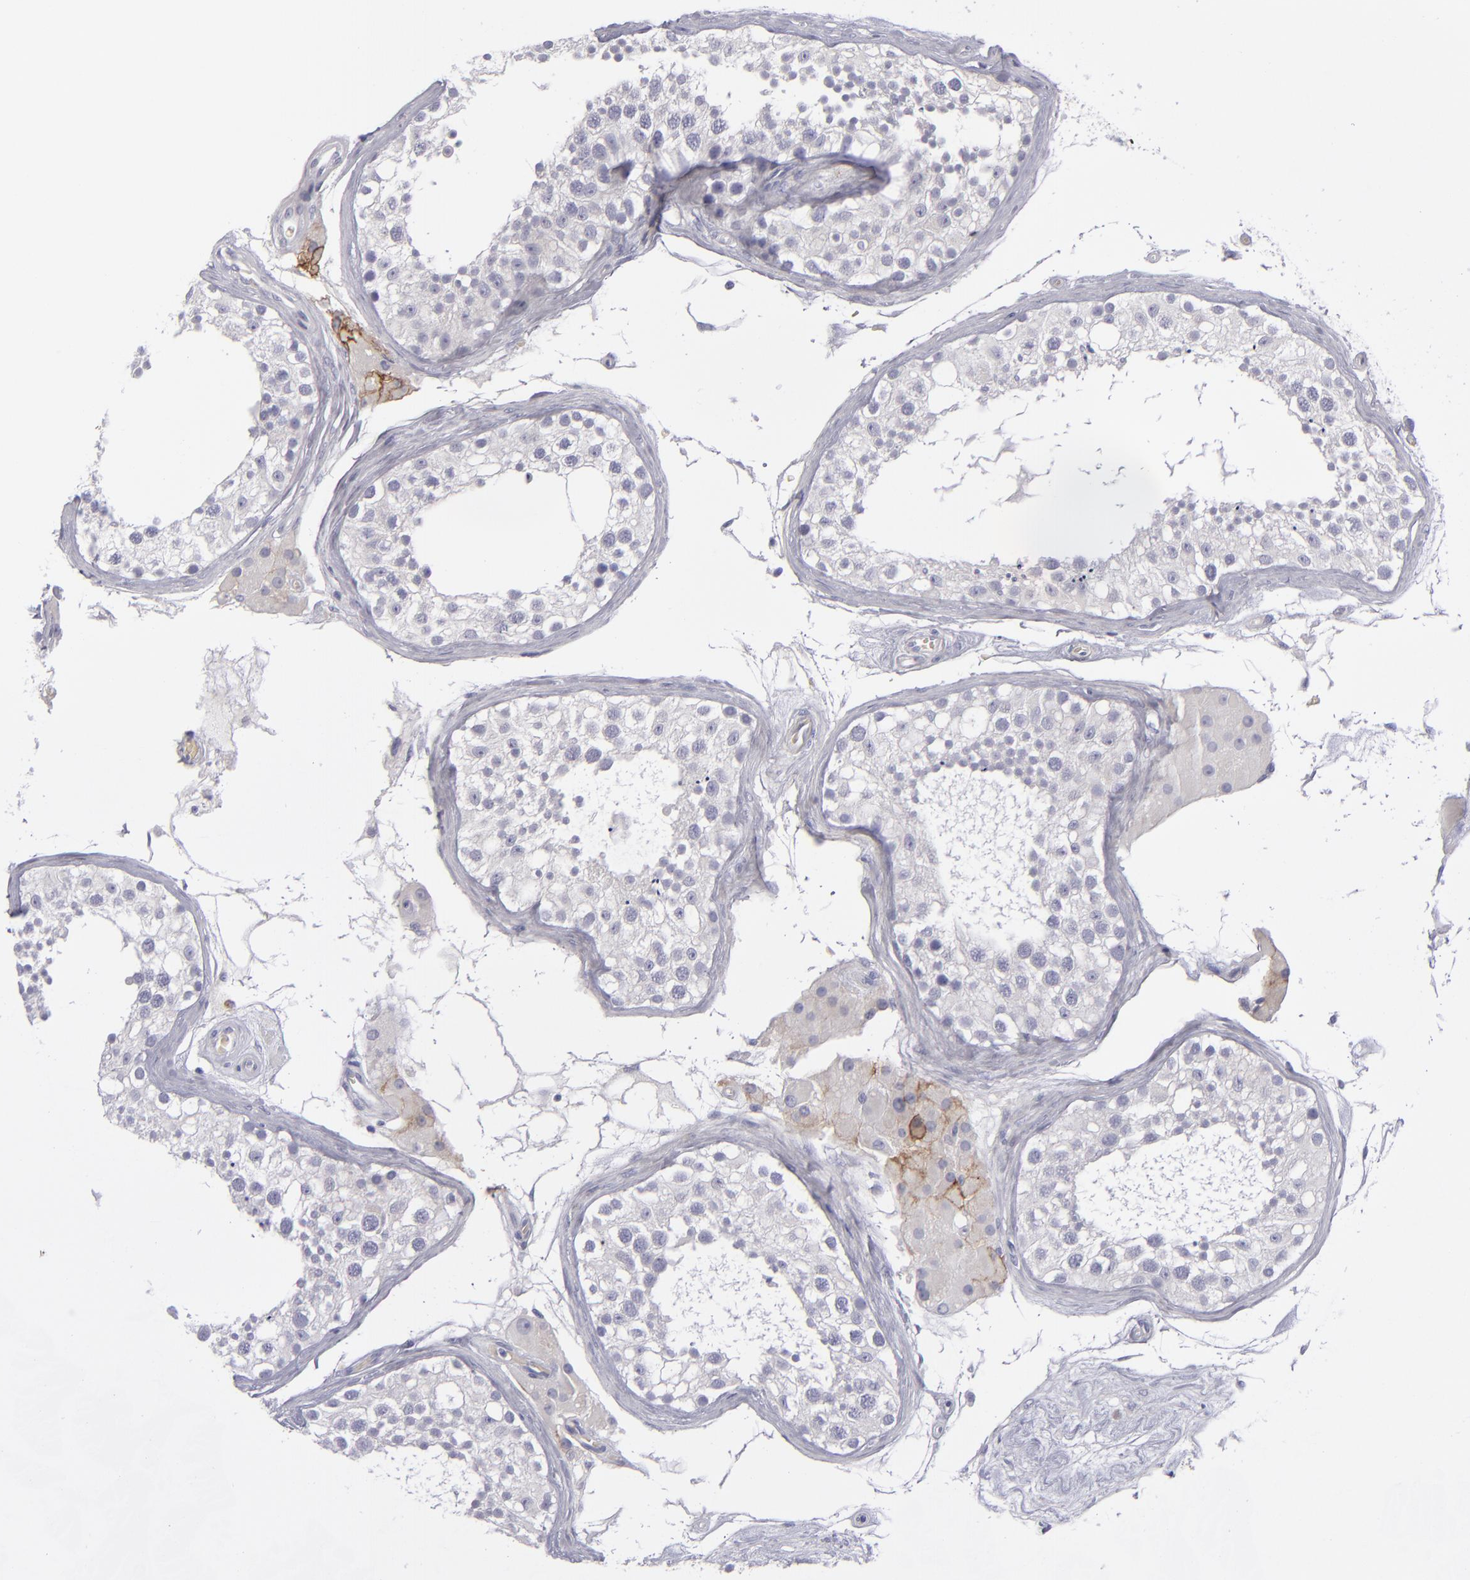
{"staining": {"intensity": "negative", "quantity": "none", "location": "none"}, "tissue": "testis", "cell_type": "Cells in seminiferous ducts", "image_type": "normal", "snomed": [{"axis": "morphology", "description": "Normal tissue, NOS"}, {"axis": "topography", "description": "Testis"}], "caption": "Cells in seminiferous ducts show no significant protein positivity in normal testis. (DAB immunohistochemistry (IHC) with hematoxylin counter stain).", "gene": "ANPEP", "patient": {"sex": "male", "age": 68}}